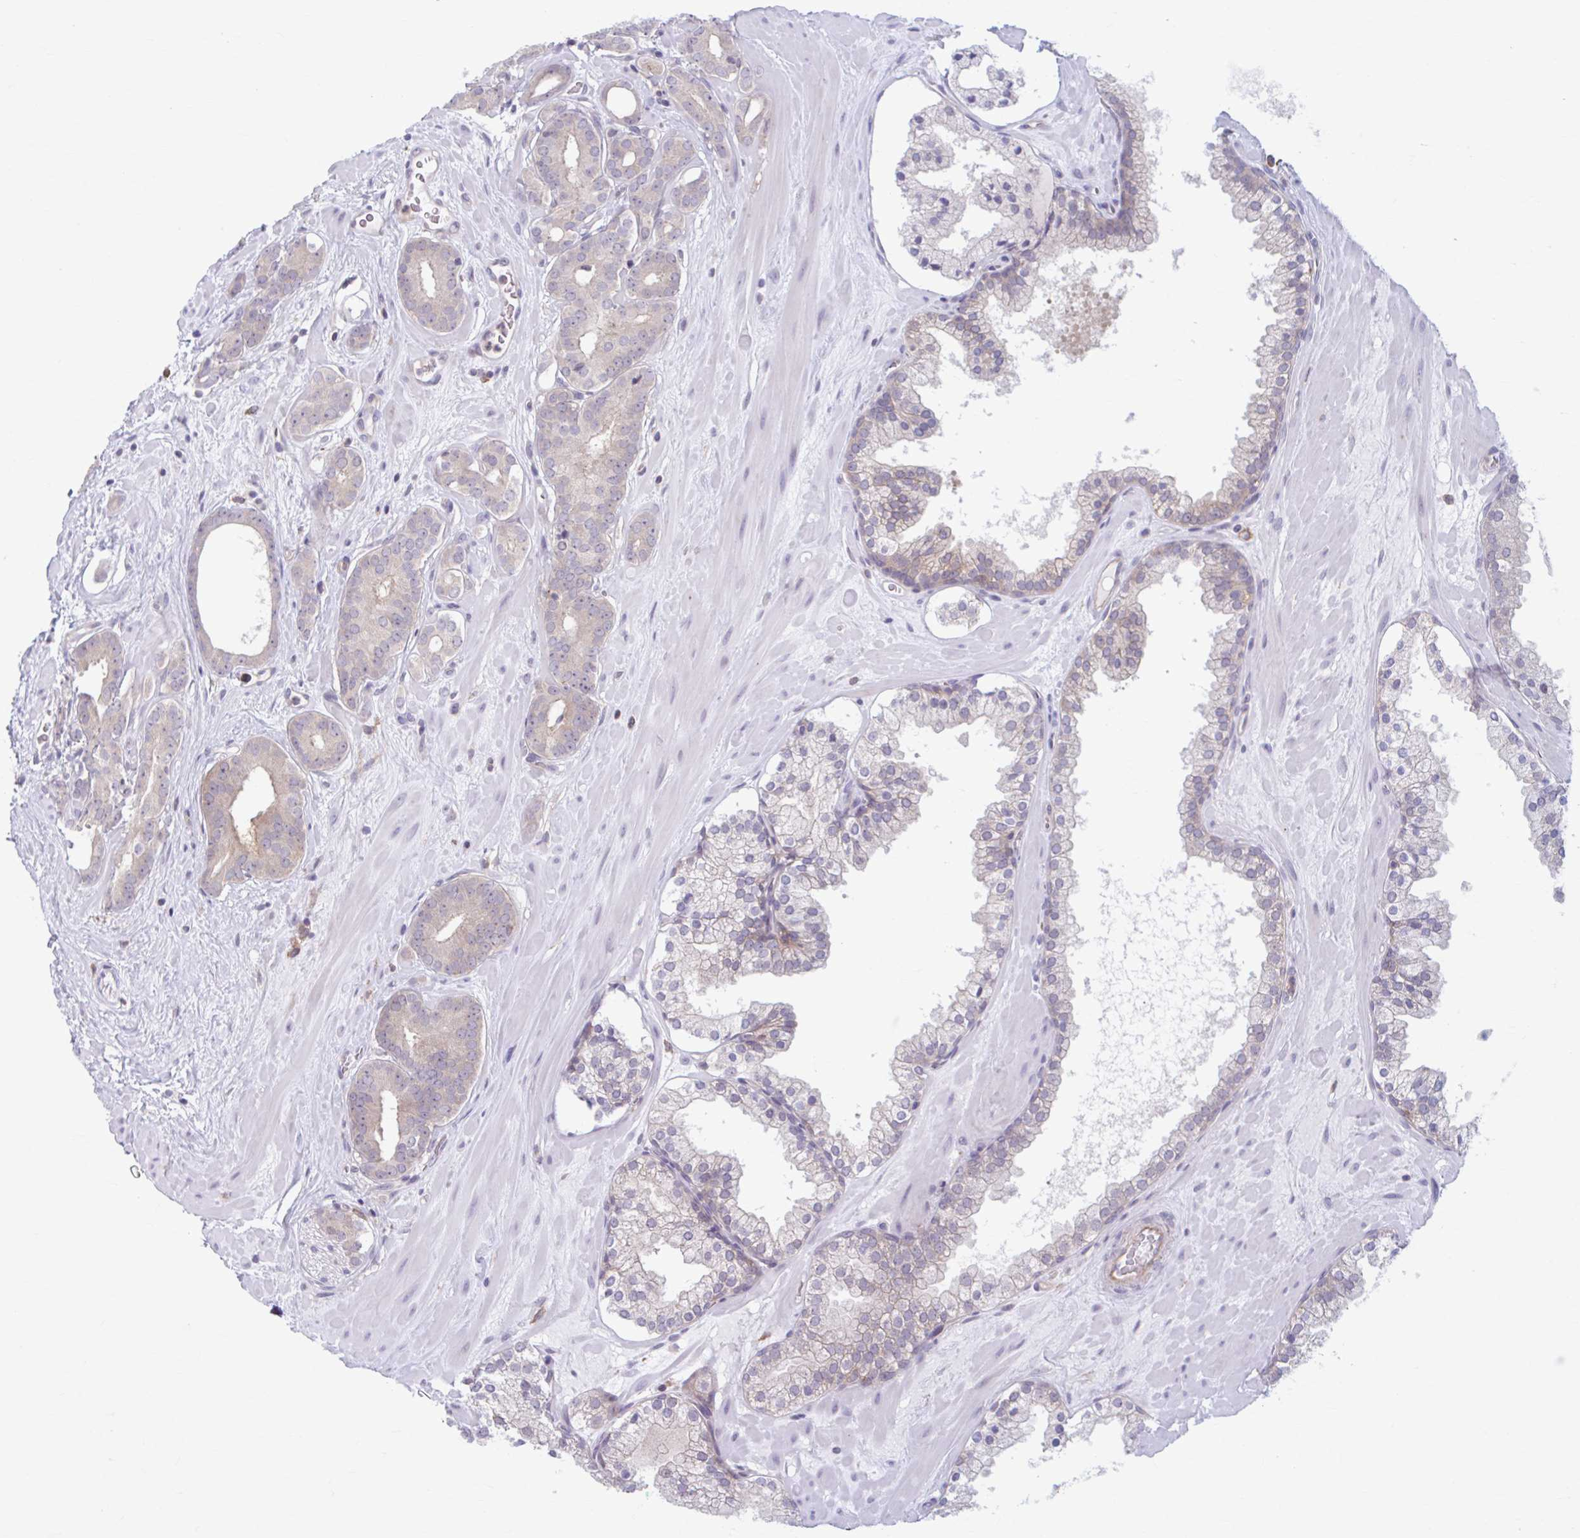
{"staining": {"intensity": "weak", "quantity": "<25%", "location": "cytoplasmic/membranous"}, "tissue": "prostate cancer", "cell_type": "Tumor cells", "image_type": "cancer", "snomed": [{"axis": "morphology", "description": "Adenocarcinoma, High grade"}, {"axis": "topography", "description": "Prostate"}], "caption": "The histopathology image reveals no significant positivity in tumor cells of prostate cancer.", "gene": "ADAT3", "patient": {"sex": "male", "age": 66}}